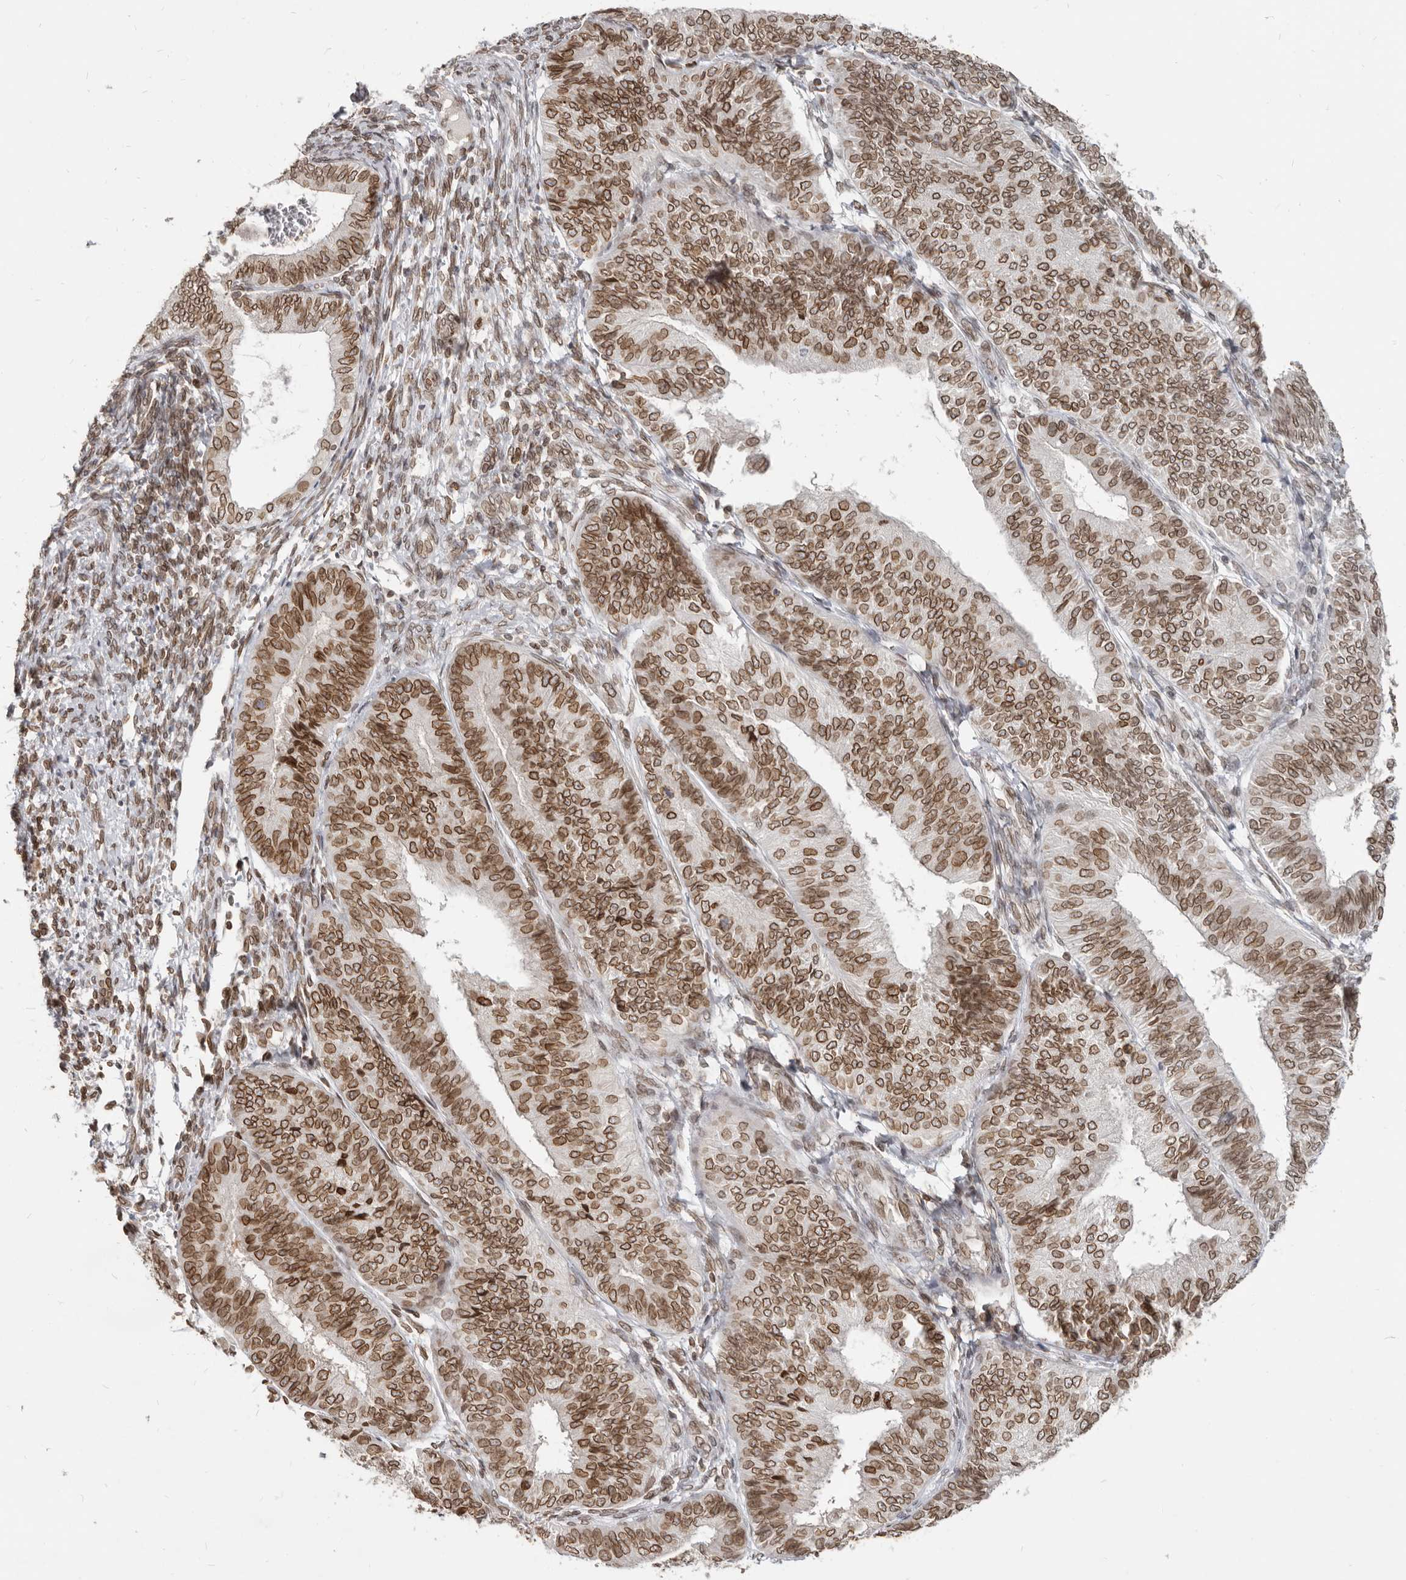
{"staining": {"intensity": "strong", "quantity": ">75%", "location": "cytoplasmic/membranous,nuclear"}, "tissue": "endometrial cancer", "cell_type": "Tumor cells", "image_type": "cancer", "snomed": [{"axis": "morphology", "description": "Adenocarcinoma, NOS"}, {"axis": "topography", "description": "Endometrium"}], "caption": "Adenocarcinoma (endometrial) stained with a protein marker demonstrates strong staining in tumor cells.", "gene": "NUP153", "patient": {"sex": "female", "age": 58}}